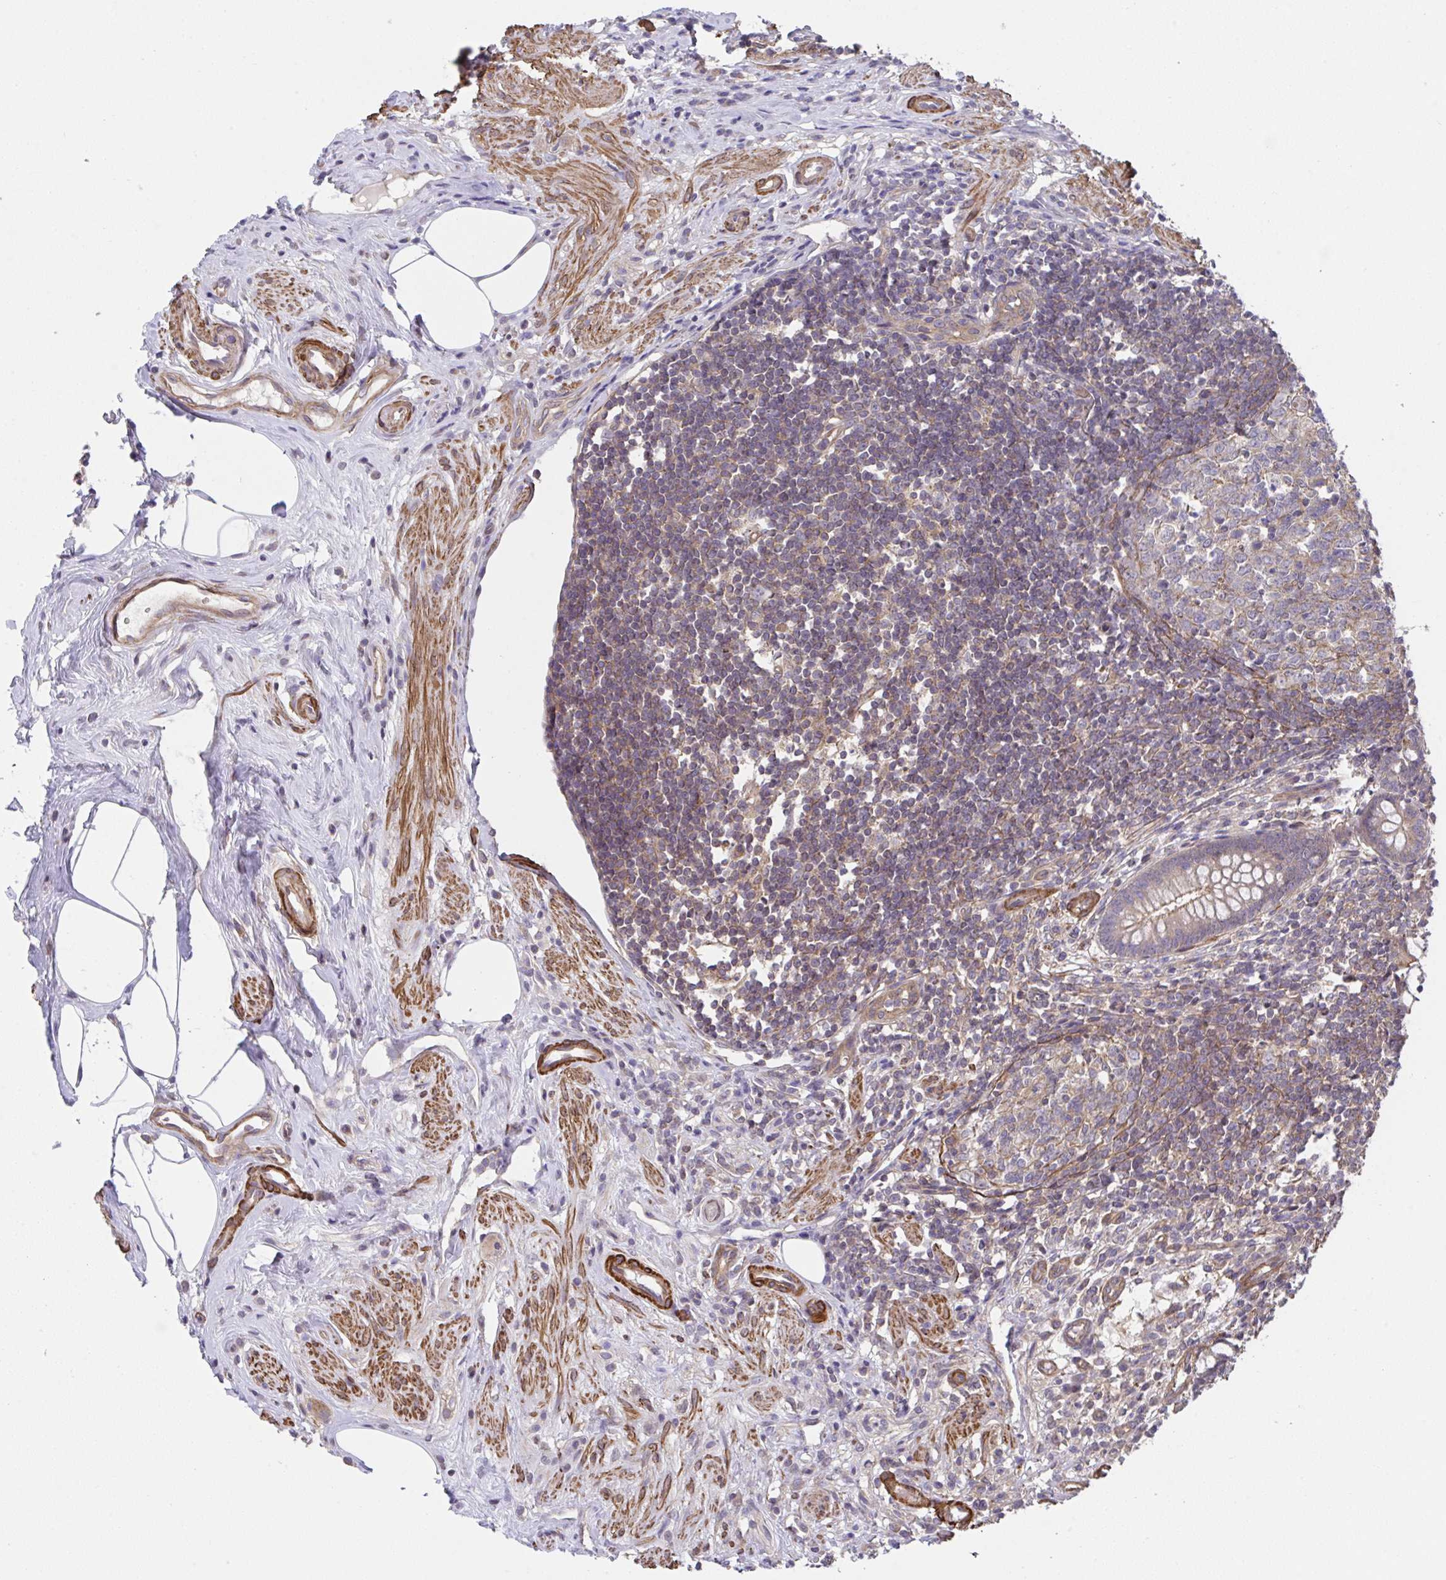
{"staining": {"intensity": "moderate", "quantity": ">75%", "location": "cytoplasmic/membranous"}, "tissue": "appendix", "cell_type": "Glandular cells", "image_type": "normal", "snomed": [{"axis": "morphology", "description": "Normal tissue, NOS"}, {"axis": "topography", "description": "Appendix"}], "caption": "Protein staining displays moderate cytoplasmic/membranous staining in approximately >75% of glandular cells in benign appendix. (brown staining indicates protein expression, while blue staining denotes nuclei).", "gene": "ZNF696", "patient": {"sex": "female", "age": 56}}